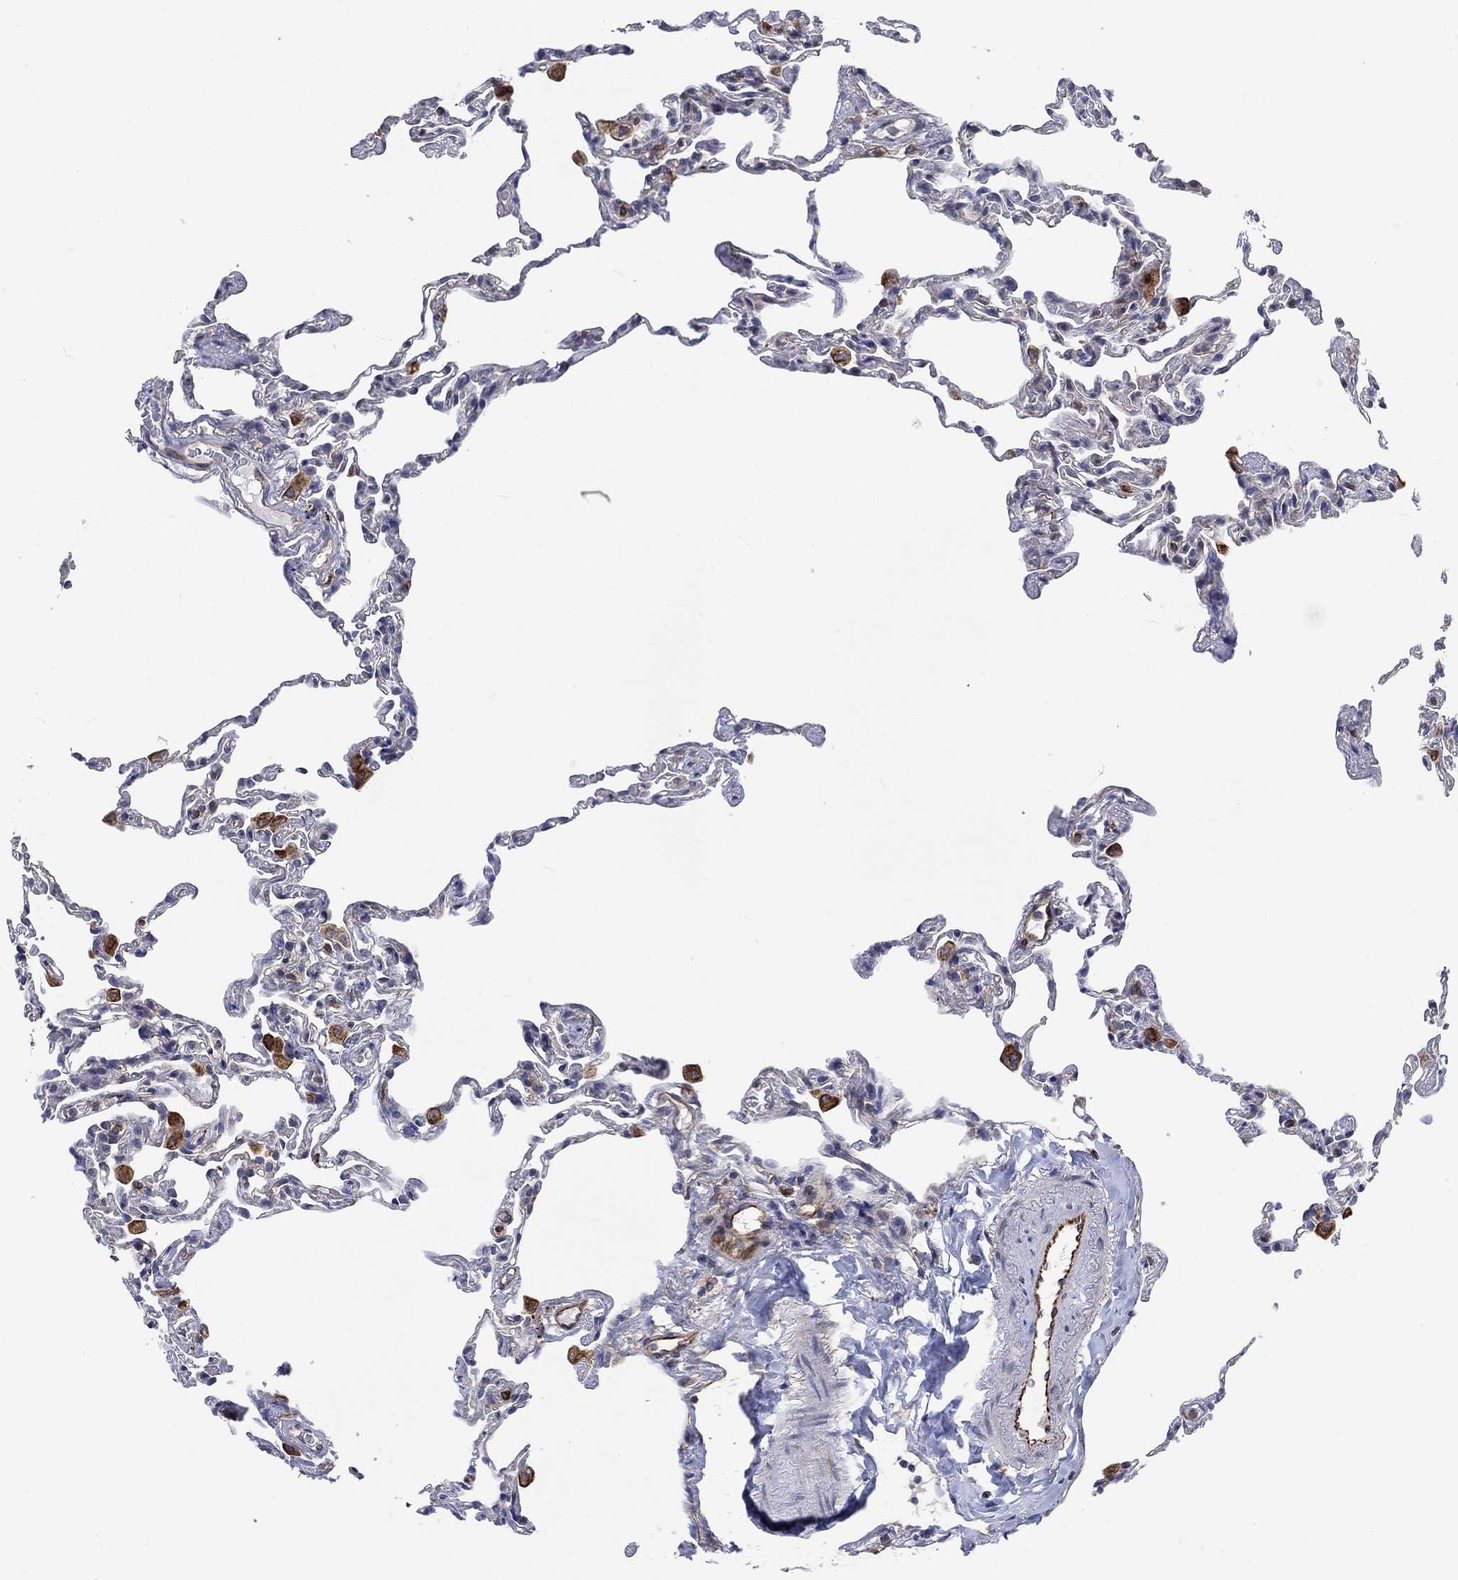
{"staining": {"intensity": "negative", "quantity": "none", "location": "none"}, "tissue": "lung", "cell_type": "Alveolar cells", "image_type": "normal", "snomed": [{"axis": "morphology", "description": "Normal tissue, NOS"}, {"axis": "topography", "description": "Lung"}], "caption": "IHC of benign lung reveals no staining in alveolar cells. Nuclei are stained in blue.", "gene": "CAMK1D", "patient": {"sex": "female", "age": 57}}